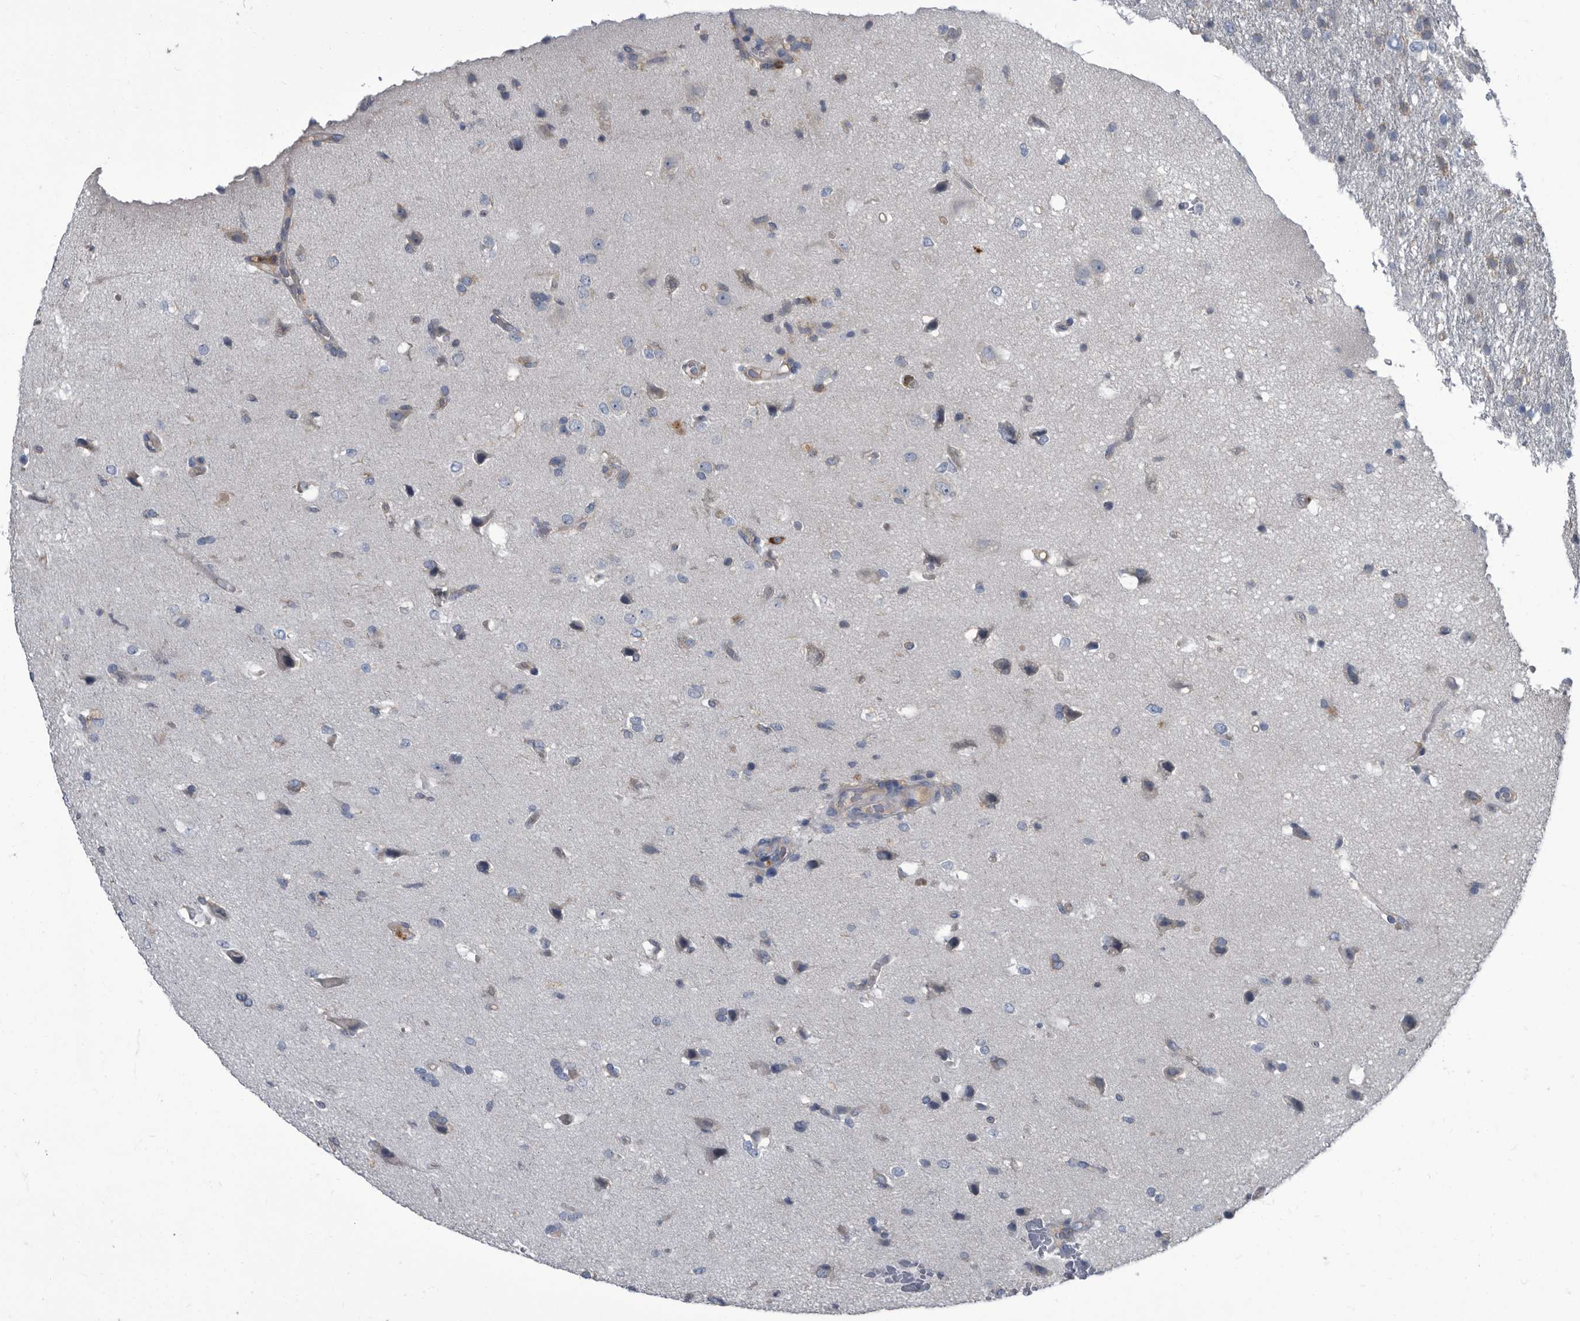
{"staining": {"intensity": "negative", "quantity": "none", "location": "none"}, "tissue": "glioma", "cell_type": "Tumor cells", "image_type": "cancer", "snomed": [{"axis": "morphology", "description": "Glioma, malignant, High grade"}, {"axis": "topography", "description": "Brain"}], "caption": "High magnification brightfield microscopy of glioma stained with DAB (brown) and counterstained with hematoxylin (blue): tumor cells show no significant staining.", "gene": "CDV3", "patient": {"sex": "female", "age": 57}}